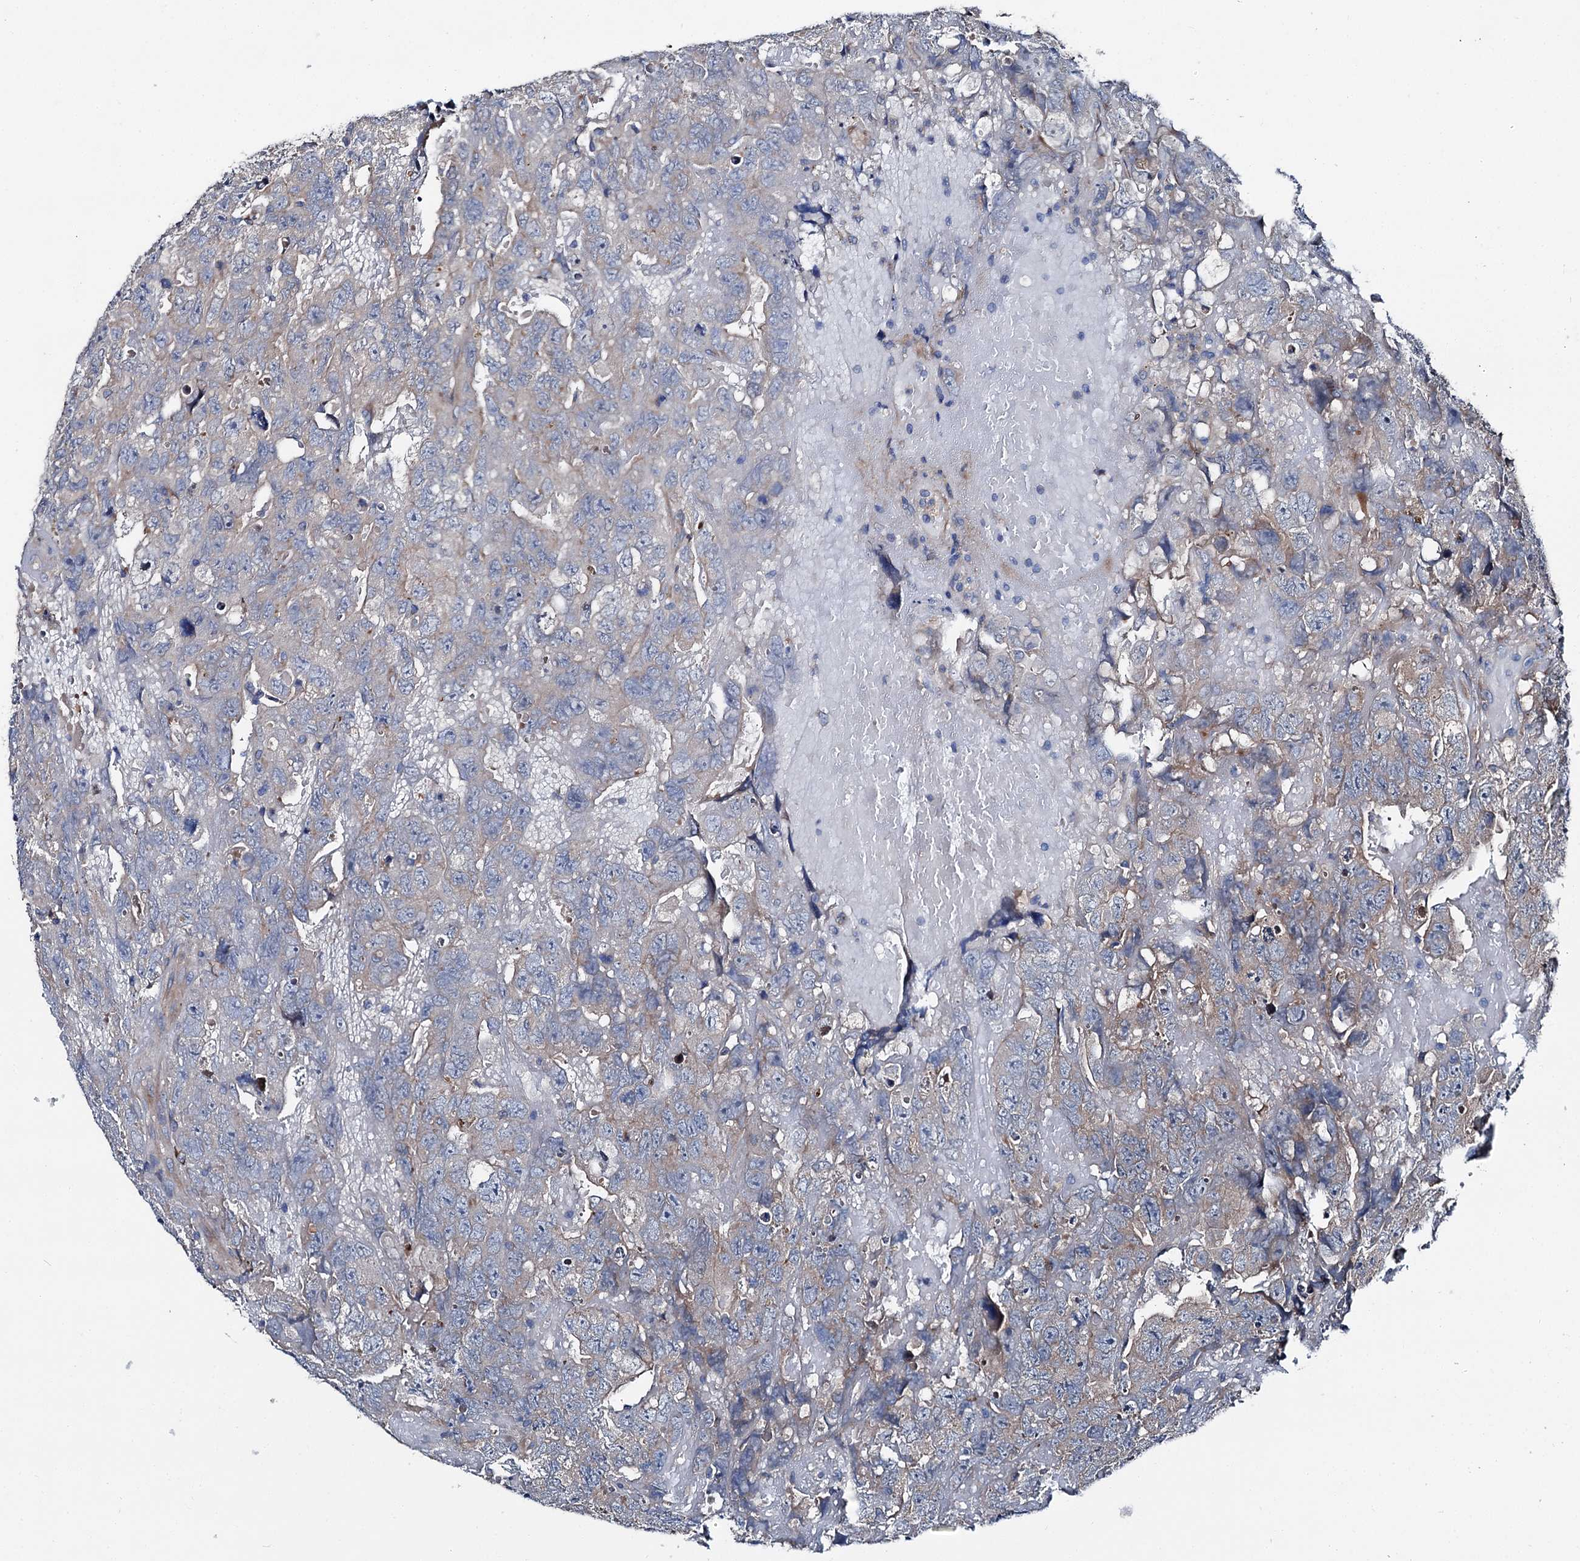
{"staining": {"intensity": "weak", "quantity": "<25%", "location": "cytoplasmic/membranous"}, "tissue": "testis cancer", "cell_type": "Tumor cells", "image_type": "cancer", "snomed": [{"axis": "morphology", "description": "Carcinoma, Embryonal, NOS"}, {"axis": "topography", "description": "Testis"}], "caption": "An IHC photomicrograph of testis cancer is shown. There is no staining in tumor cells of testis cancer.", "gene": "SLC22A25", "patient": {"sex": "male", "age": 45}}